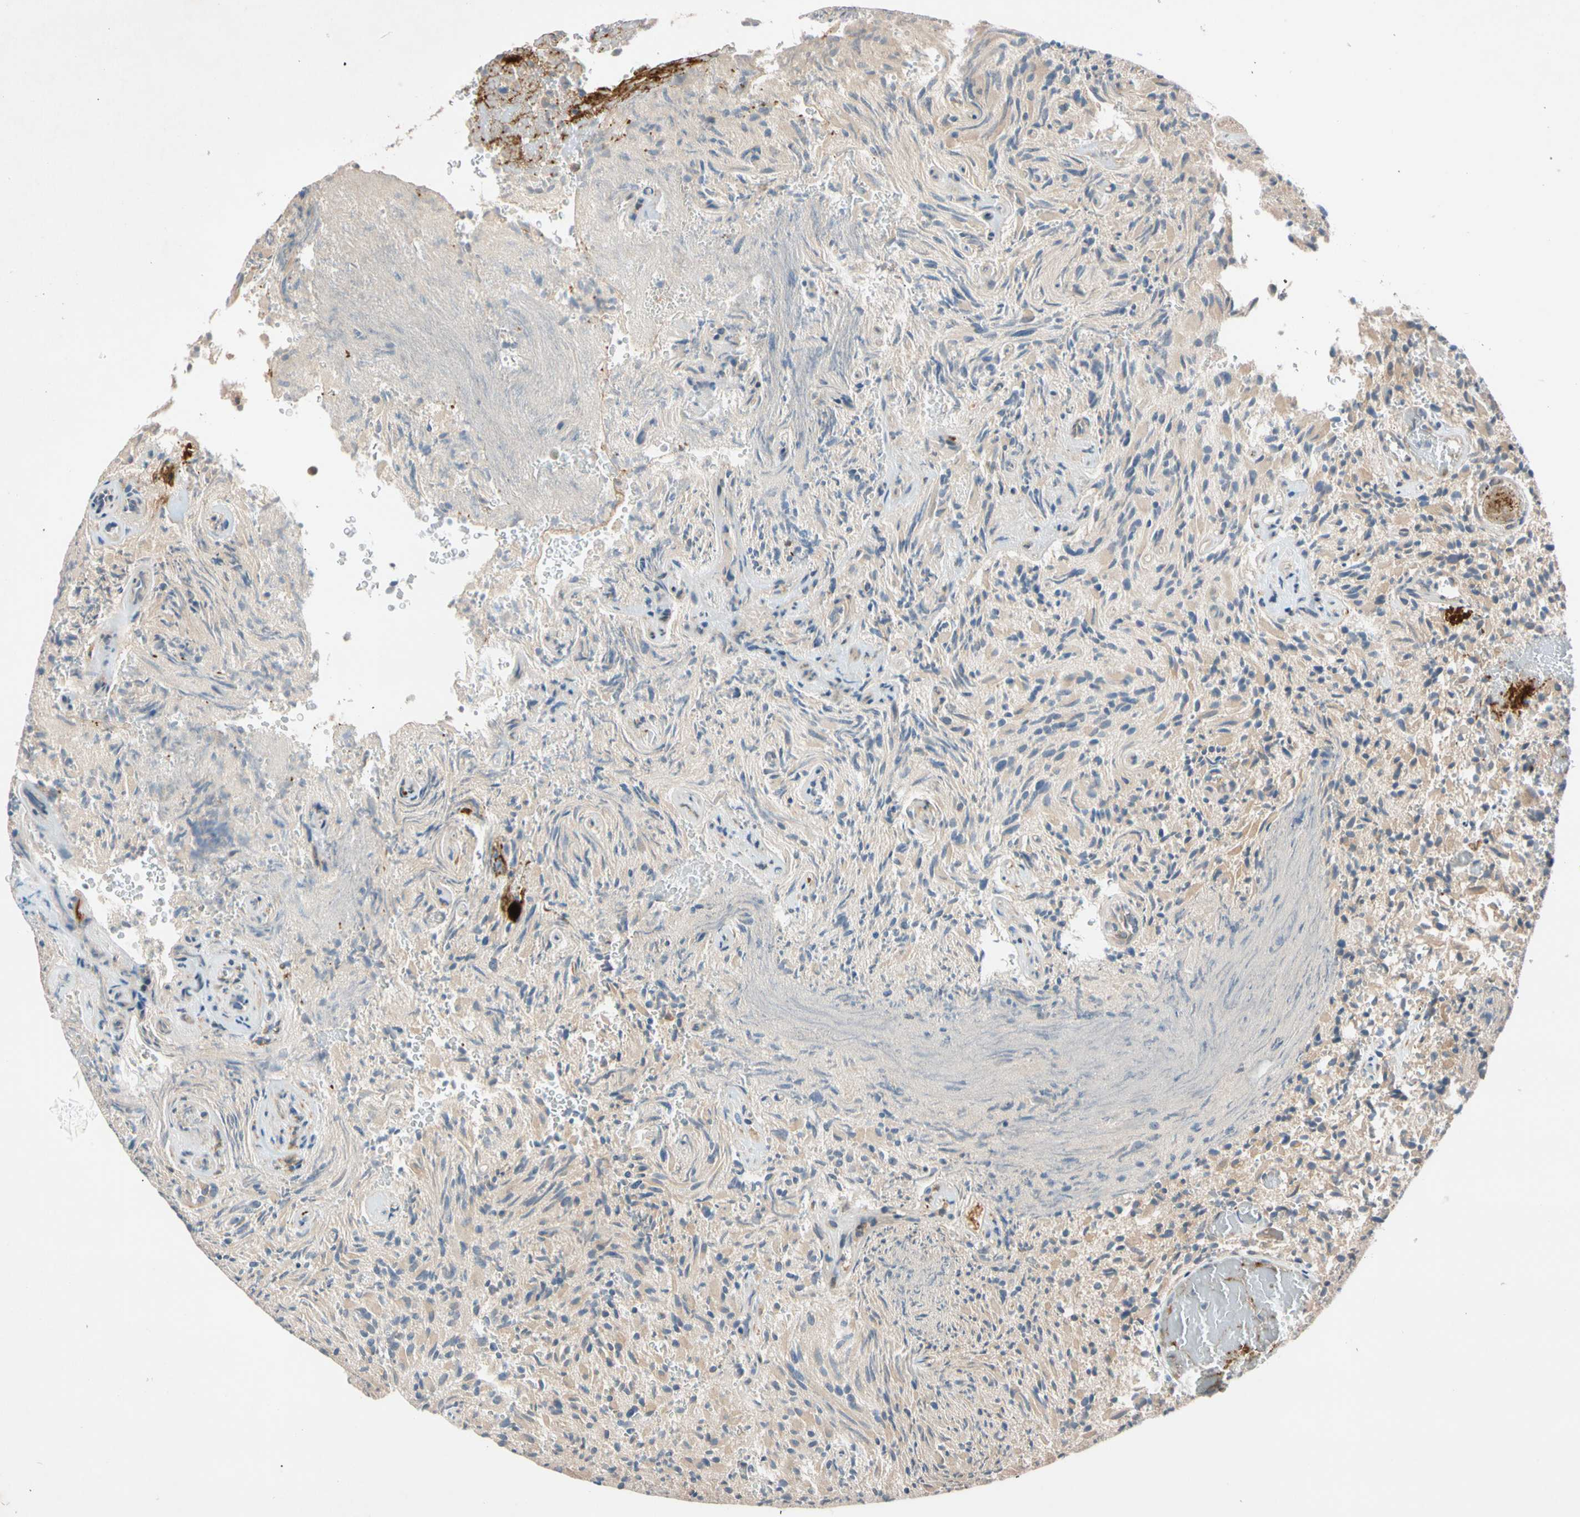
{"staining": {"intensity": "negative", "quantity": "none", "location": "none"}, "tissue": "glioma", "cell_type": "Tumor cells", "image_type": "cancer", "snomed": [{"axis": "morphology", "description": "Glioma, malignant, High grade"}, {"axis": "topography", "description": "Brain"}], "caption": "A photomicrograph of human glioma is negative for staining in tumor cells.", "gene": "CNST", "patient": {"sex": "male", "age": 71}}